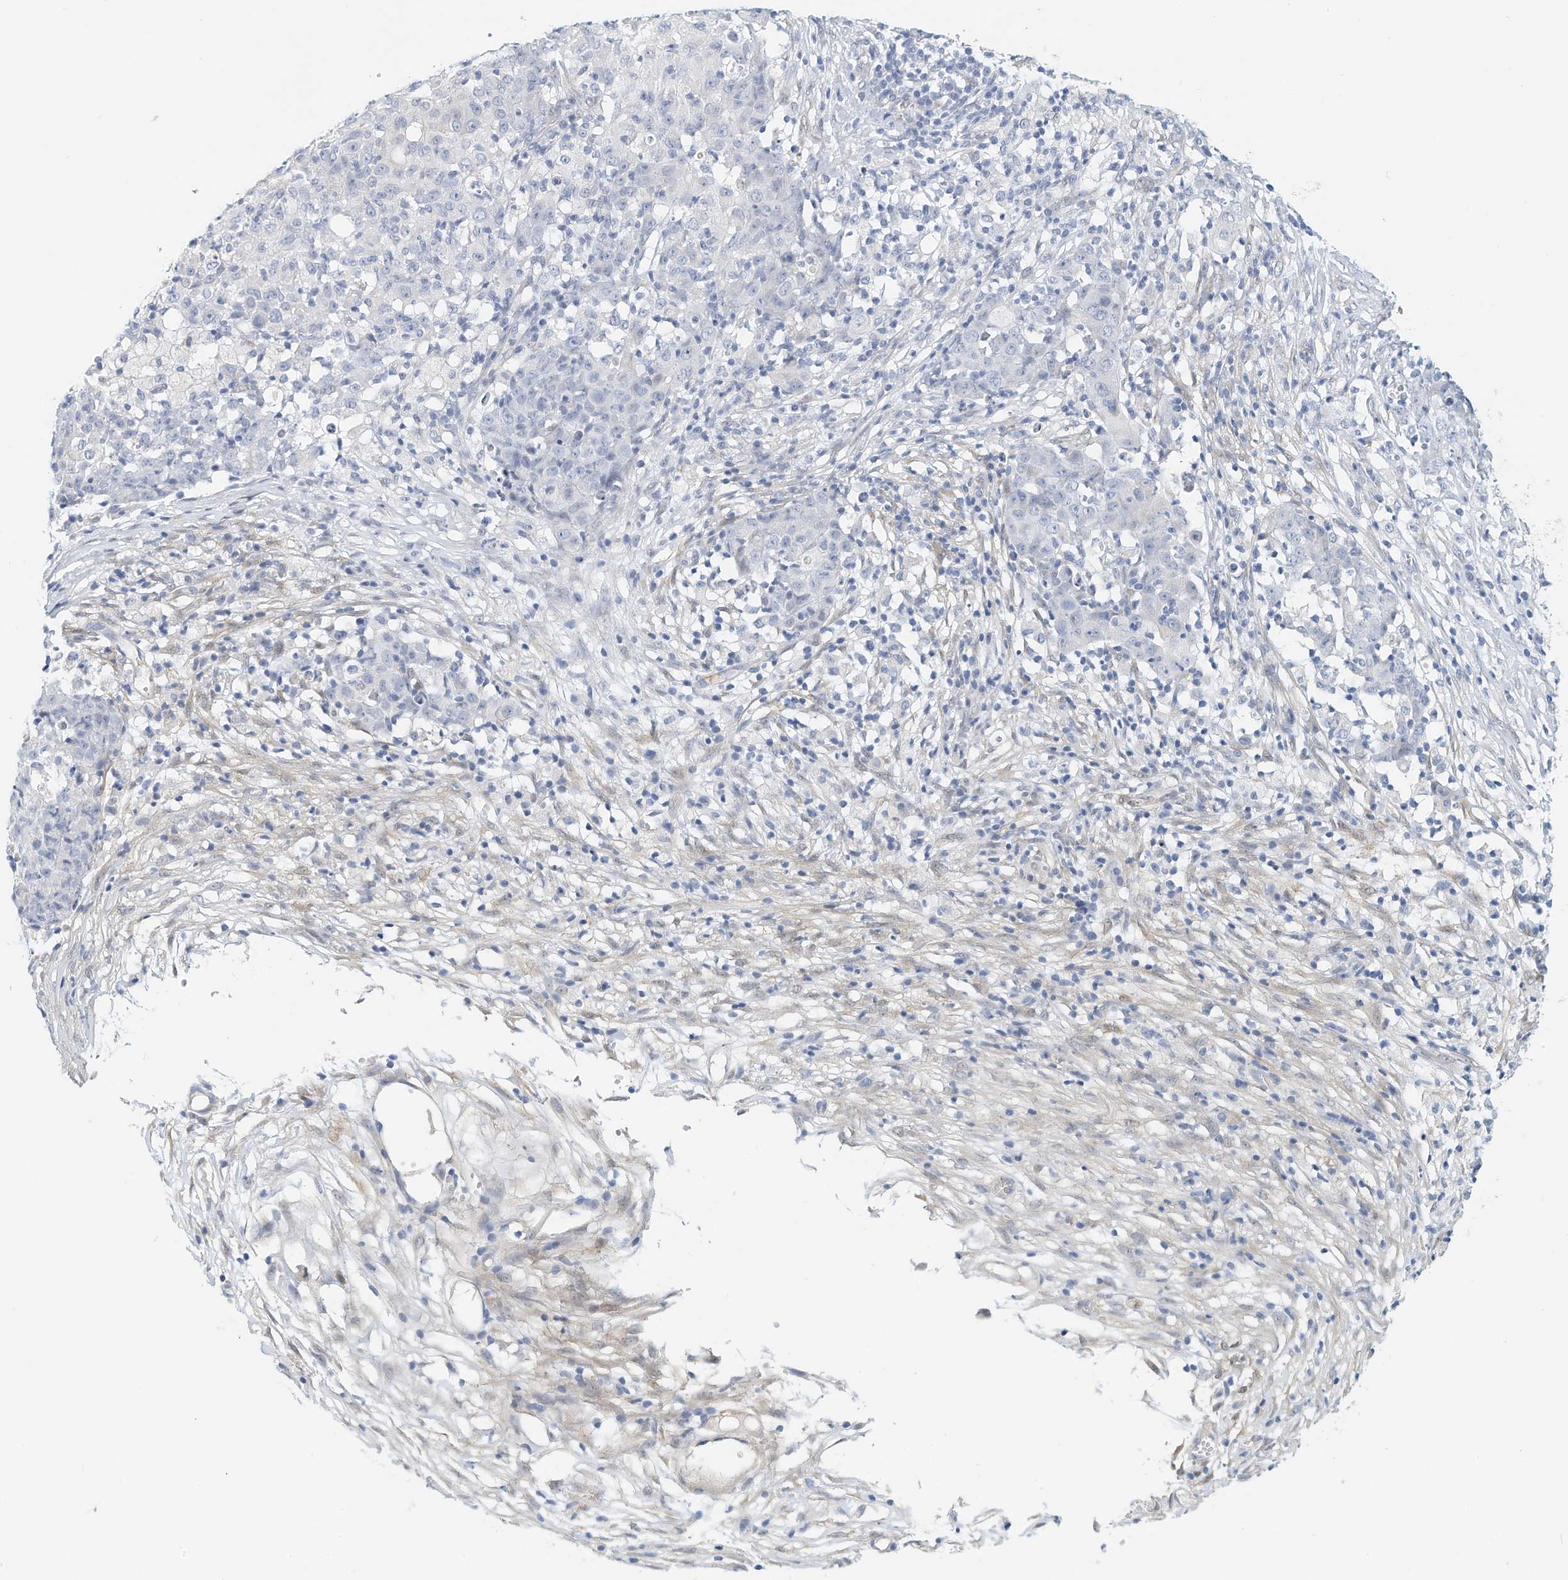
{"staining": {"intensity": "negative", "quantity": "none", "location": "none"}, "tissue": "ovarian cancer", "cell_type": "Tumor cells", "image_type": "cancer", "snomed": [{"axis": "morphology", "description": "Carcinoma, endometroid"}, {"axis": "topography", "description": "Ovary"}], "caption": "Immunohistochemistry of human ovarian endometroid carcinoma shows no positivity in tumor cells.", "gene": "ARHGAP28", "patient": {"sex": "female", "age": 42}}